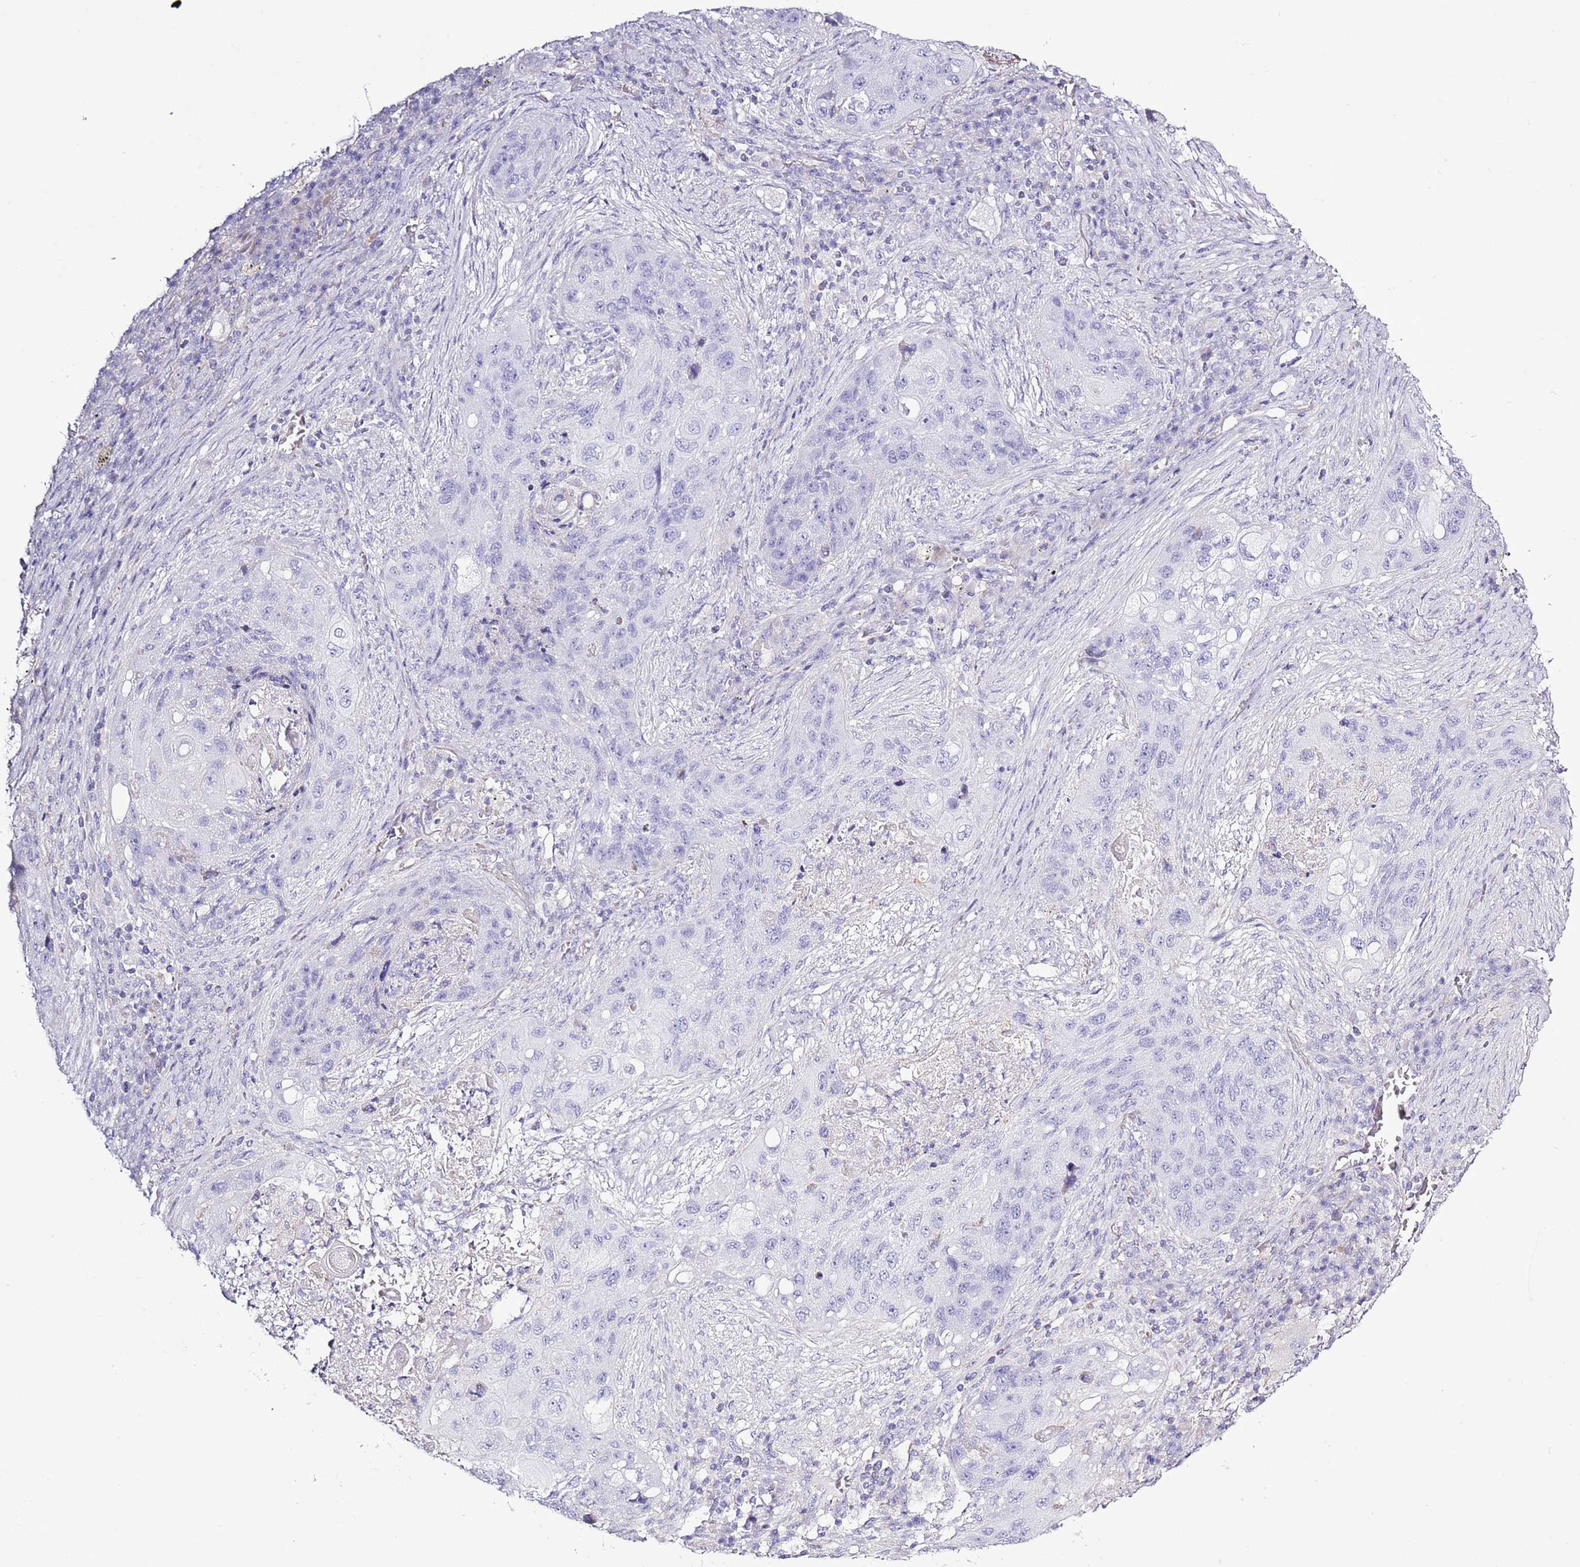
{"staining": {"intensity": "negative", "quantity": "none", "location": "none"}, "tissue": "lung cancer", "cell_type": "Tumor cells", "image_type": "cancer", "snomed": [{"axis": "morphology", "description": "Squamous cell carcinoma, NOS"}, {"axis": "topography", "description": "Lung"}], "caption": "High magnification brightfield microscopy of lung squamous cell carcinoma stained with DAB (3,3'-diaminobenzidine) (brown) and counterstained with hematoxylin (blue): tumor cells show no significant positivity.", "gene": "SLC23A1", "patient": {"sex": "female", "age": 63}}